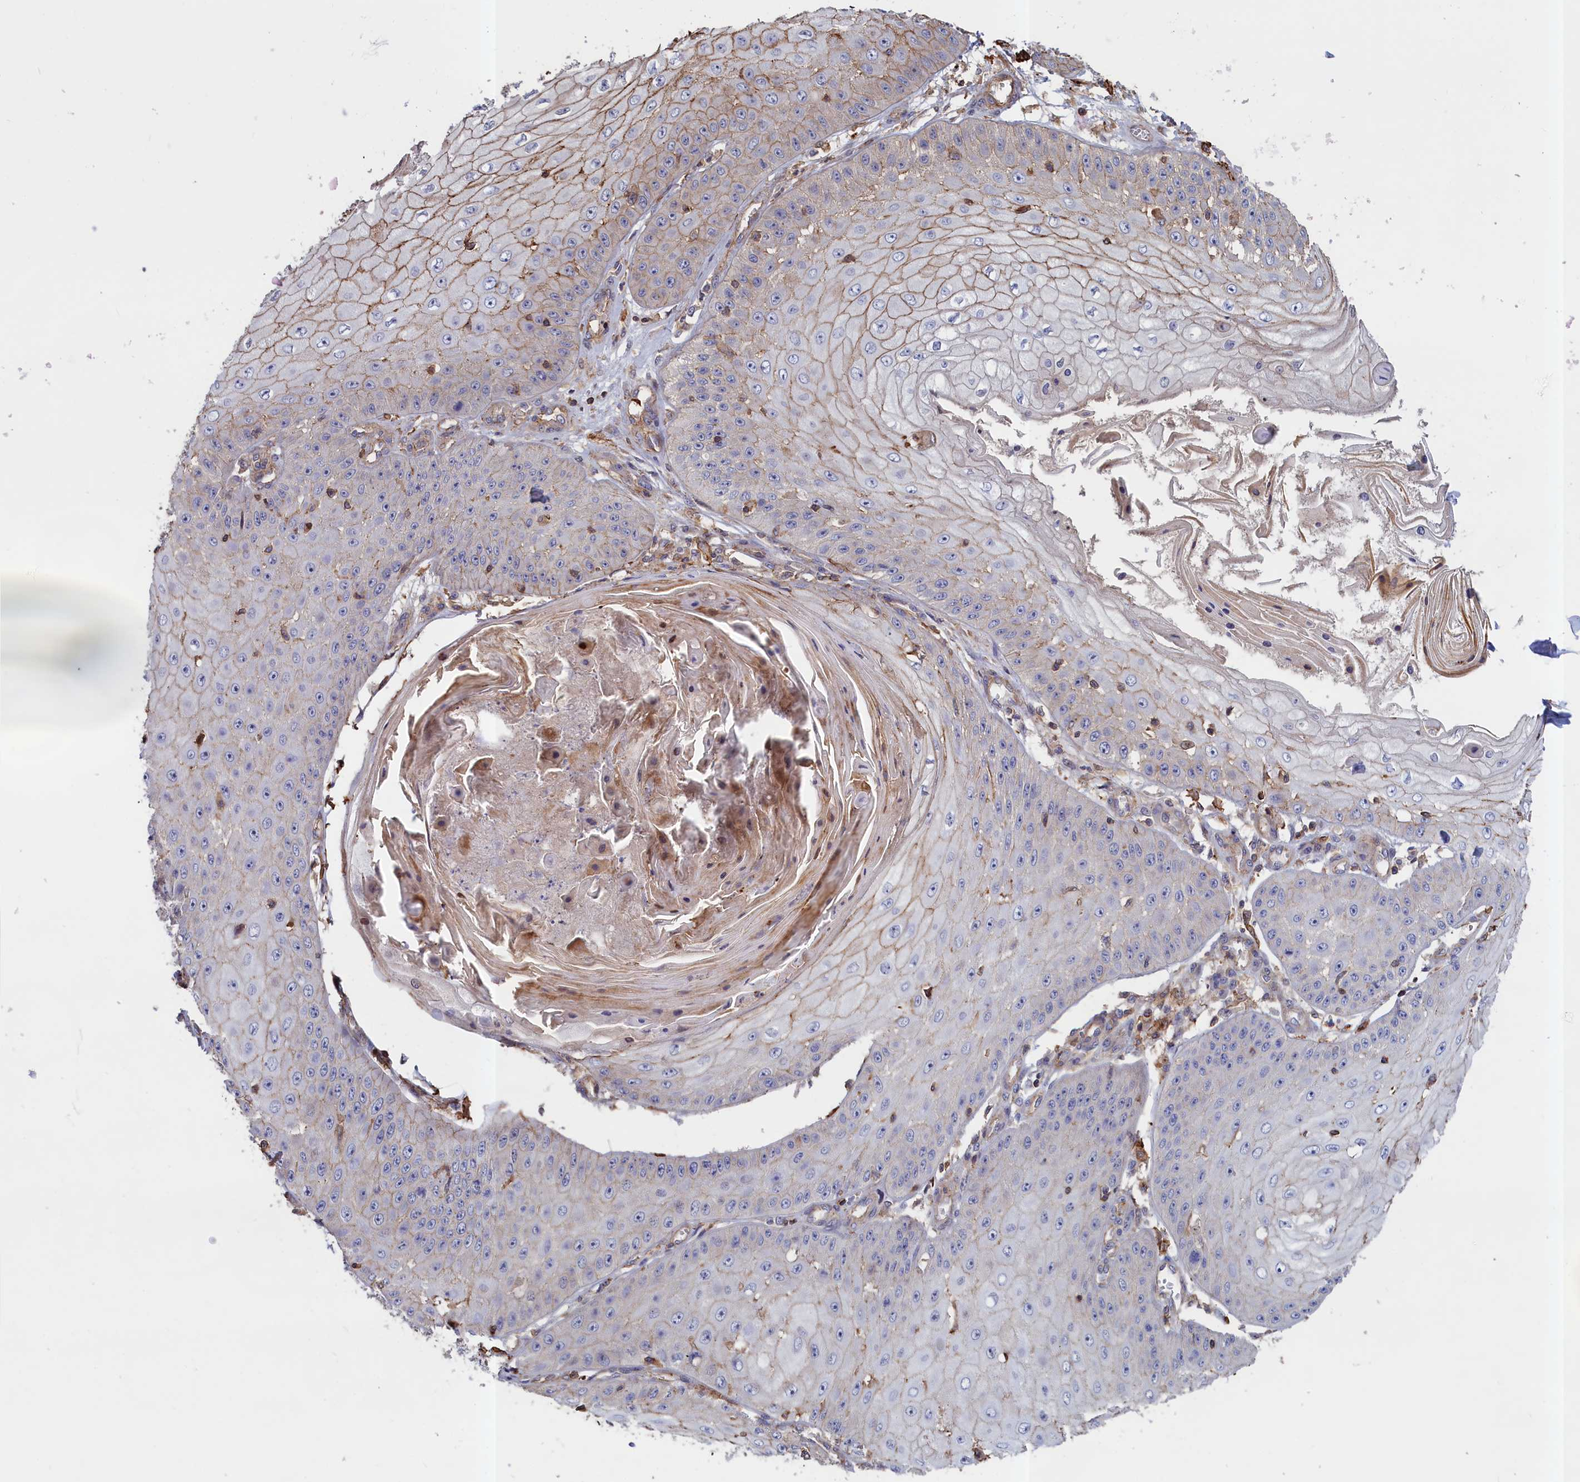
{"staining": {"intensity": "weak", "quantity": "25%-75%", "location": "cytoplasmic/membranous"}, "tissue": "skin cancer", "cell_type": "Tumor cells", "image_type": "cancer", "snomed": [{"axis": "morphology", "description": "Squamous cell carcinoma, NOS"}, {"axis": "topography", "description": "Skin"}], "caption": "IHC histopathology image of skin squamous cell carcinoma stained for a protein (brown), which displays low levels of weak cytoplasmic/membranous staining in about 25%-75% of tumor cells.", "gene": "ANKRD27", "patient": {"sex": "male", "age": 70}}